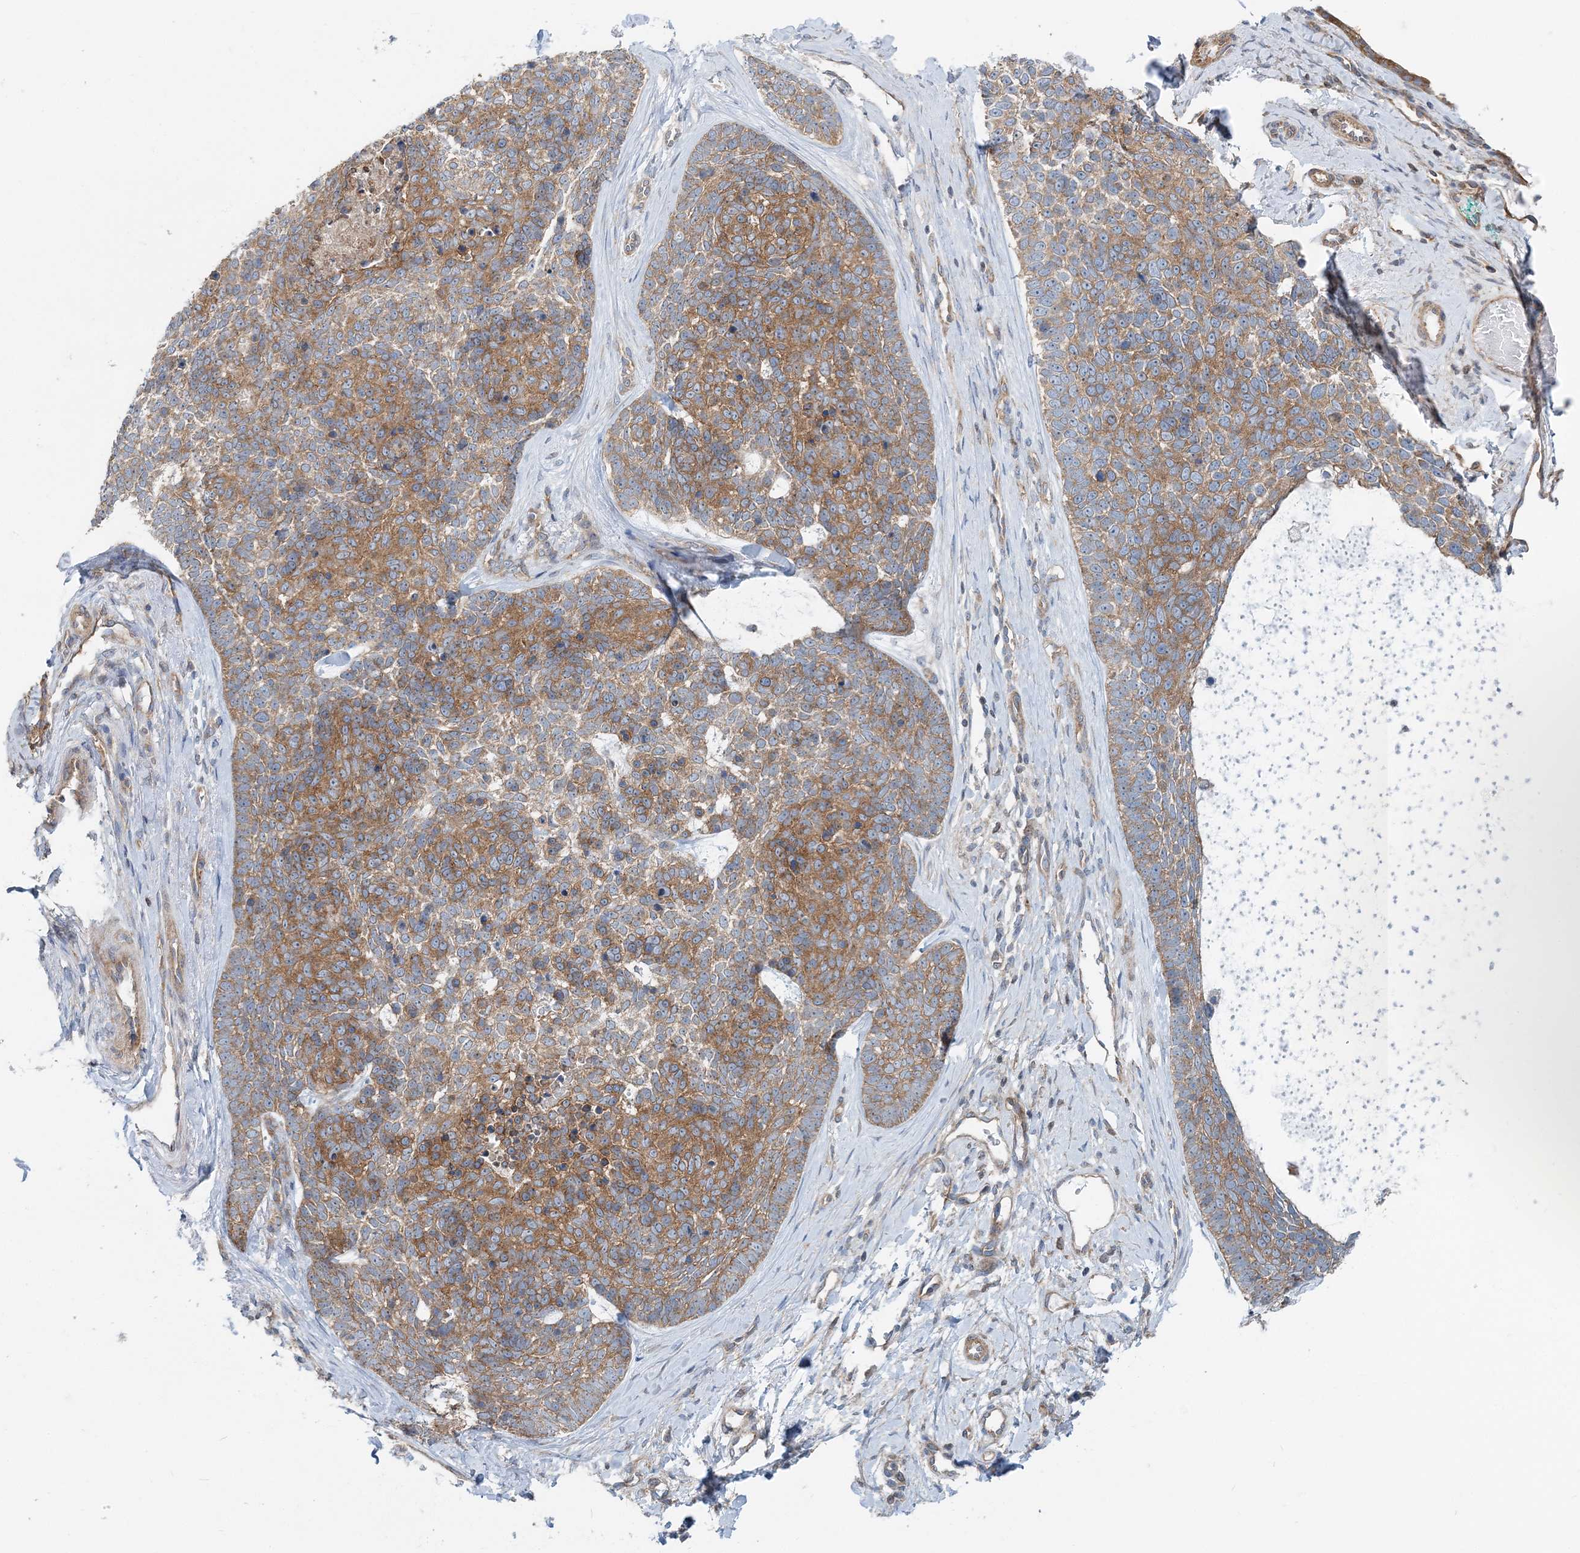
{"staining": {"intensity": "moderate", "quantity": ">75%", "location": "cytoplasmic/membranous"}, "tissue": "skin cancer", "cell_type": "Tumor cells", "image_type": "cancer", "snomed": [{"axis": "morphology", "description": "Basal cell carcinoma"}, {"axis": "topography", "description": "Skin"}], "caption": "Protein staining exhibits moderate cytoplasmic/membranous positivity in approximately >75% of tumor cells in basal cell carcinoma (skin). The protein of interest is shown in brown color, while the nuclei are stained blue.", "gene": "MOB4", "patient": {"sex": "female", "age": 81}}